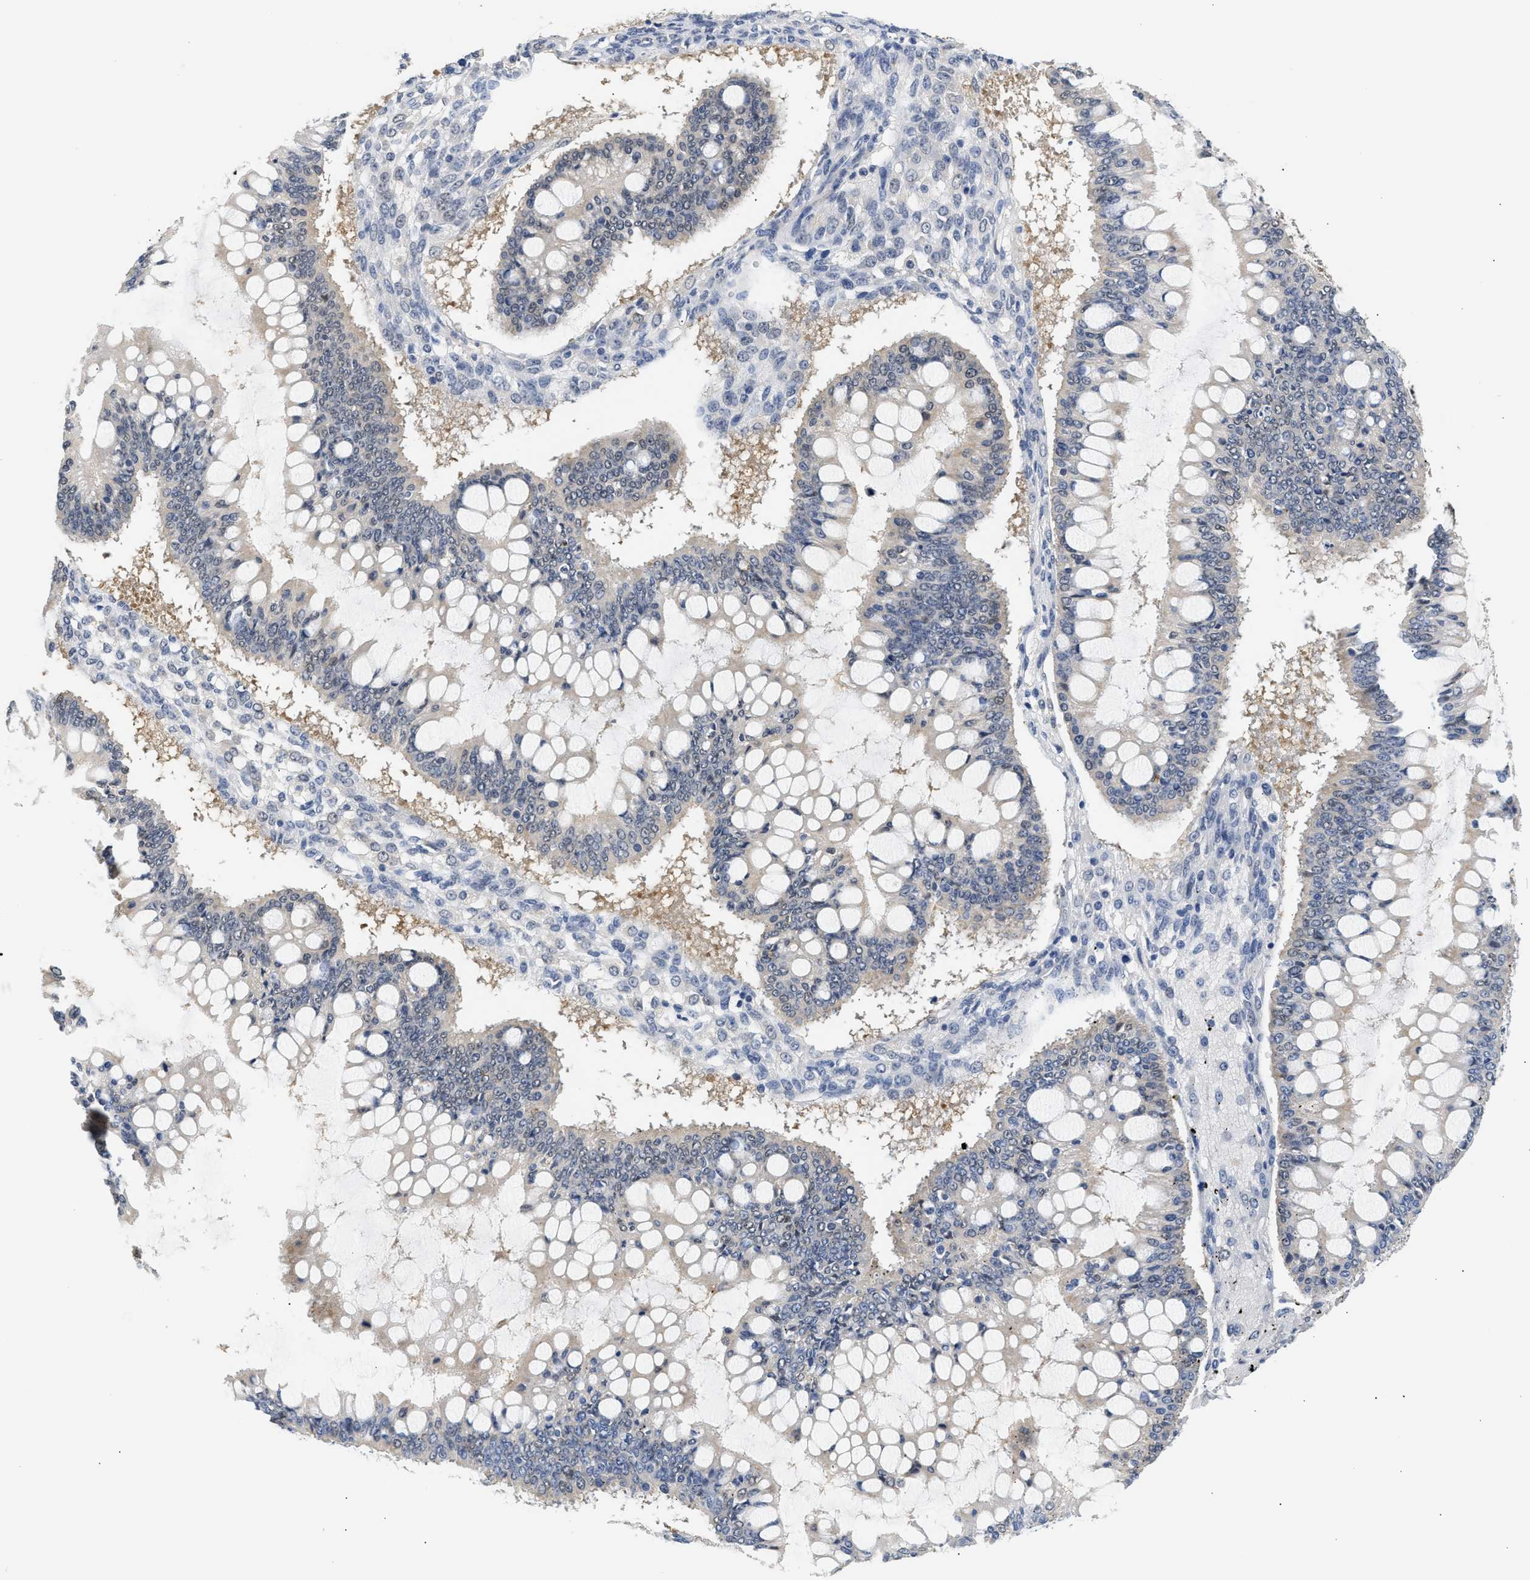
{"staining": {"intensity": "negative", "quantity": "none", "location": "none"}, "tissue": "ovarian cancer", "cell_type": "Tumor cells", "image_type": "cancer", "snomed": [{"axis": "morphology", "description": "Cystadenocarcinoma, mucinous, NOS"}, {"axis": "topography", "description": "Ovary"}], "caption": "An IHC photomicrograph of ovarian cancer is shown. There is no staining in tumor cells of ovarian cancer.", "gene": "PPM1L", "patient": {"sex": "female", "age": 73}}